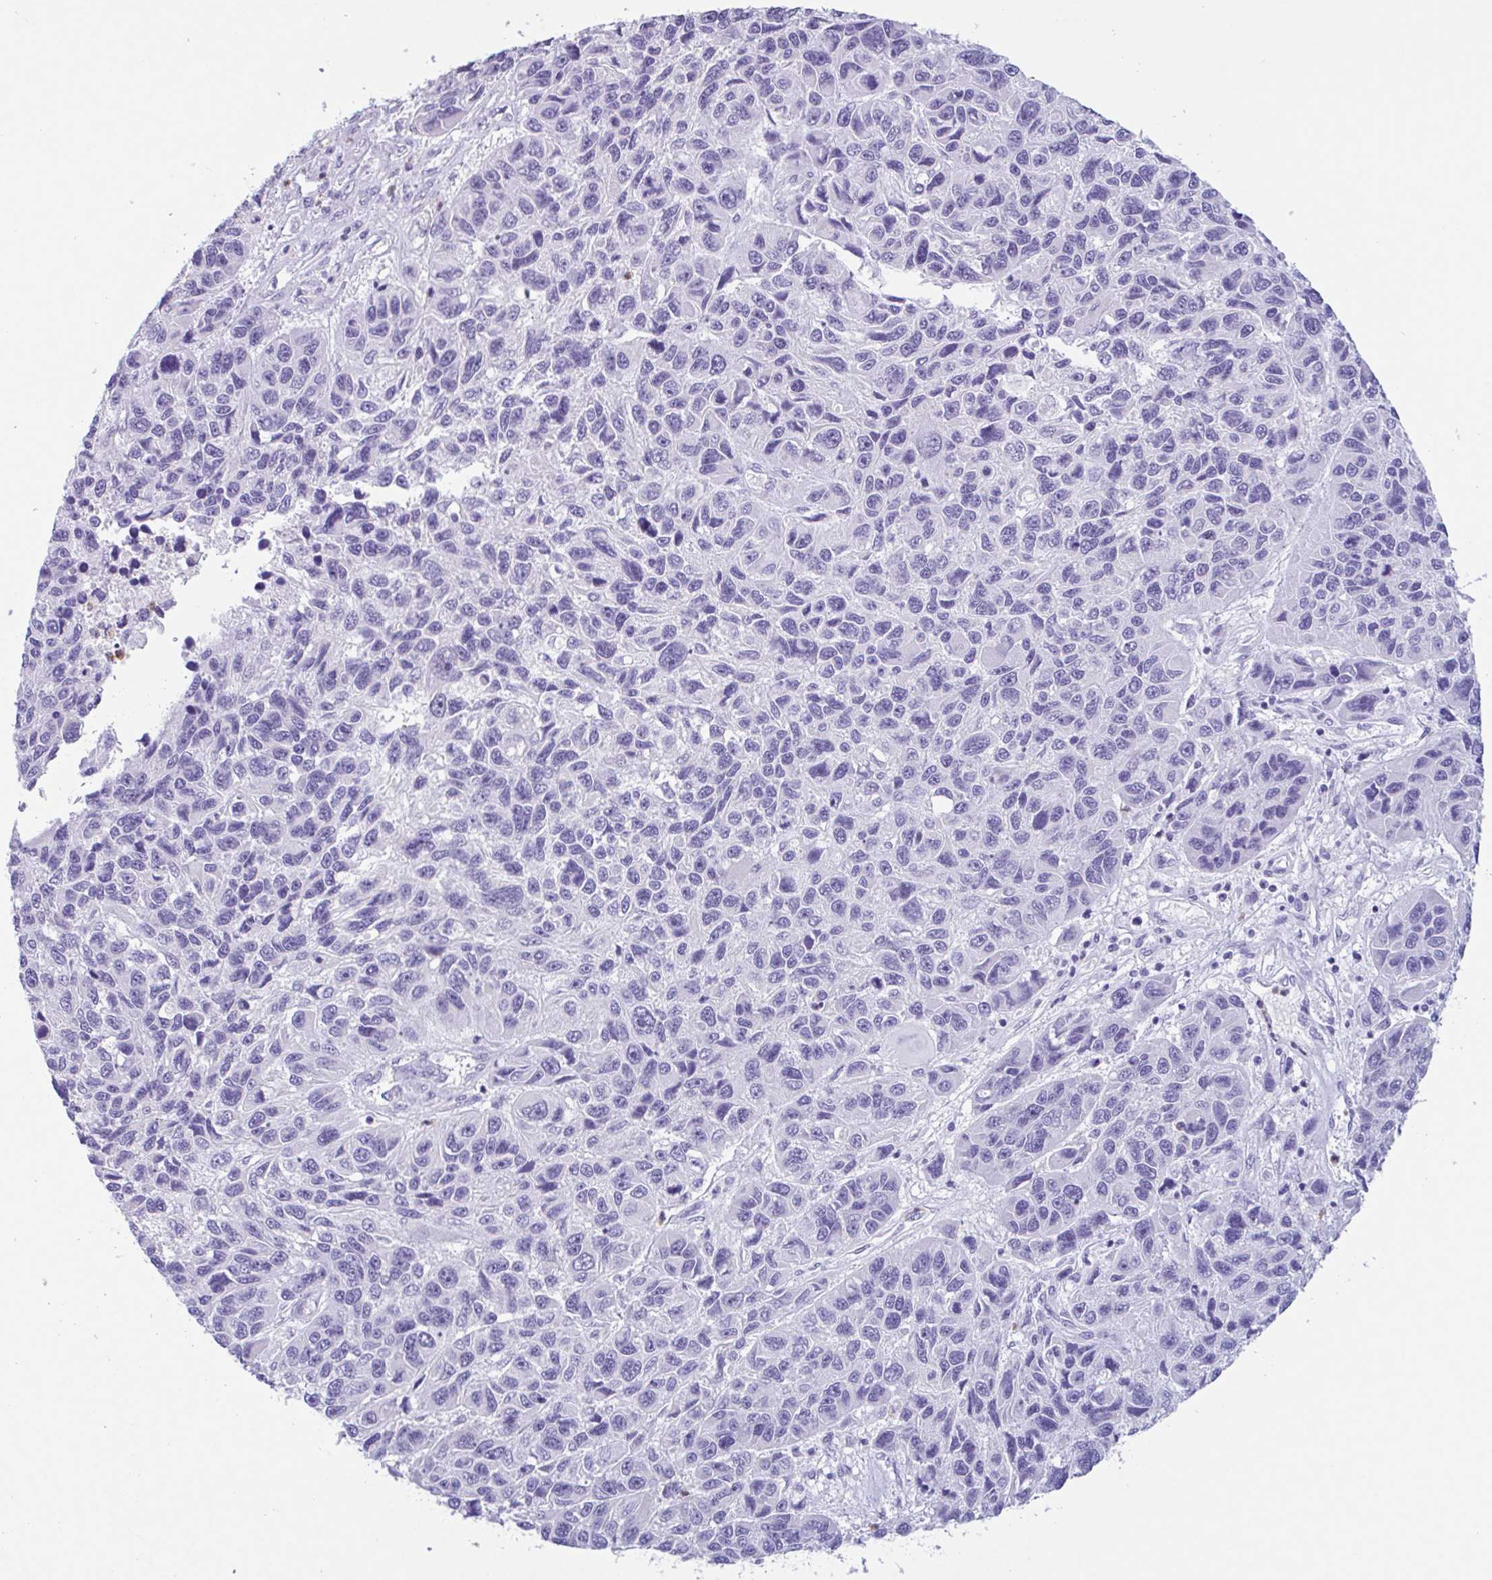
{"staining": {"intensity": "negative", "quantity": "none", "location": "none"}, "tissue": "melanoma", "cell_type": "Tumor cells", "image_type": "cancer", "snomed": [{"axis": "morphology", "description": "Malignant melanoma, NOS"}, {"axis": "topography", "description": "Skin"}], "caption": "A histopathology image of malignant melanoma stained for a protein reveals no brown staining in tumor cells. (Immunohistochemistry (ihc), brightfield microscopy, high magnification).", "gene": "DTWD2", "patient": {"sex": "male", "age": 53}}